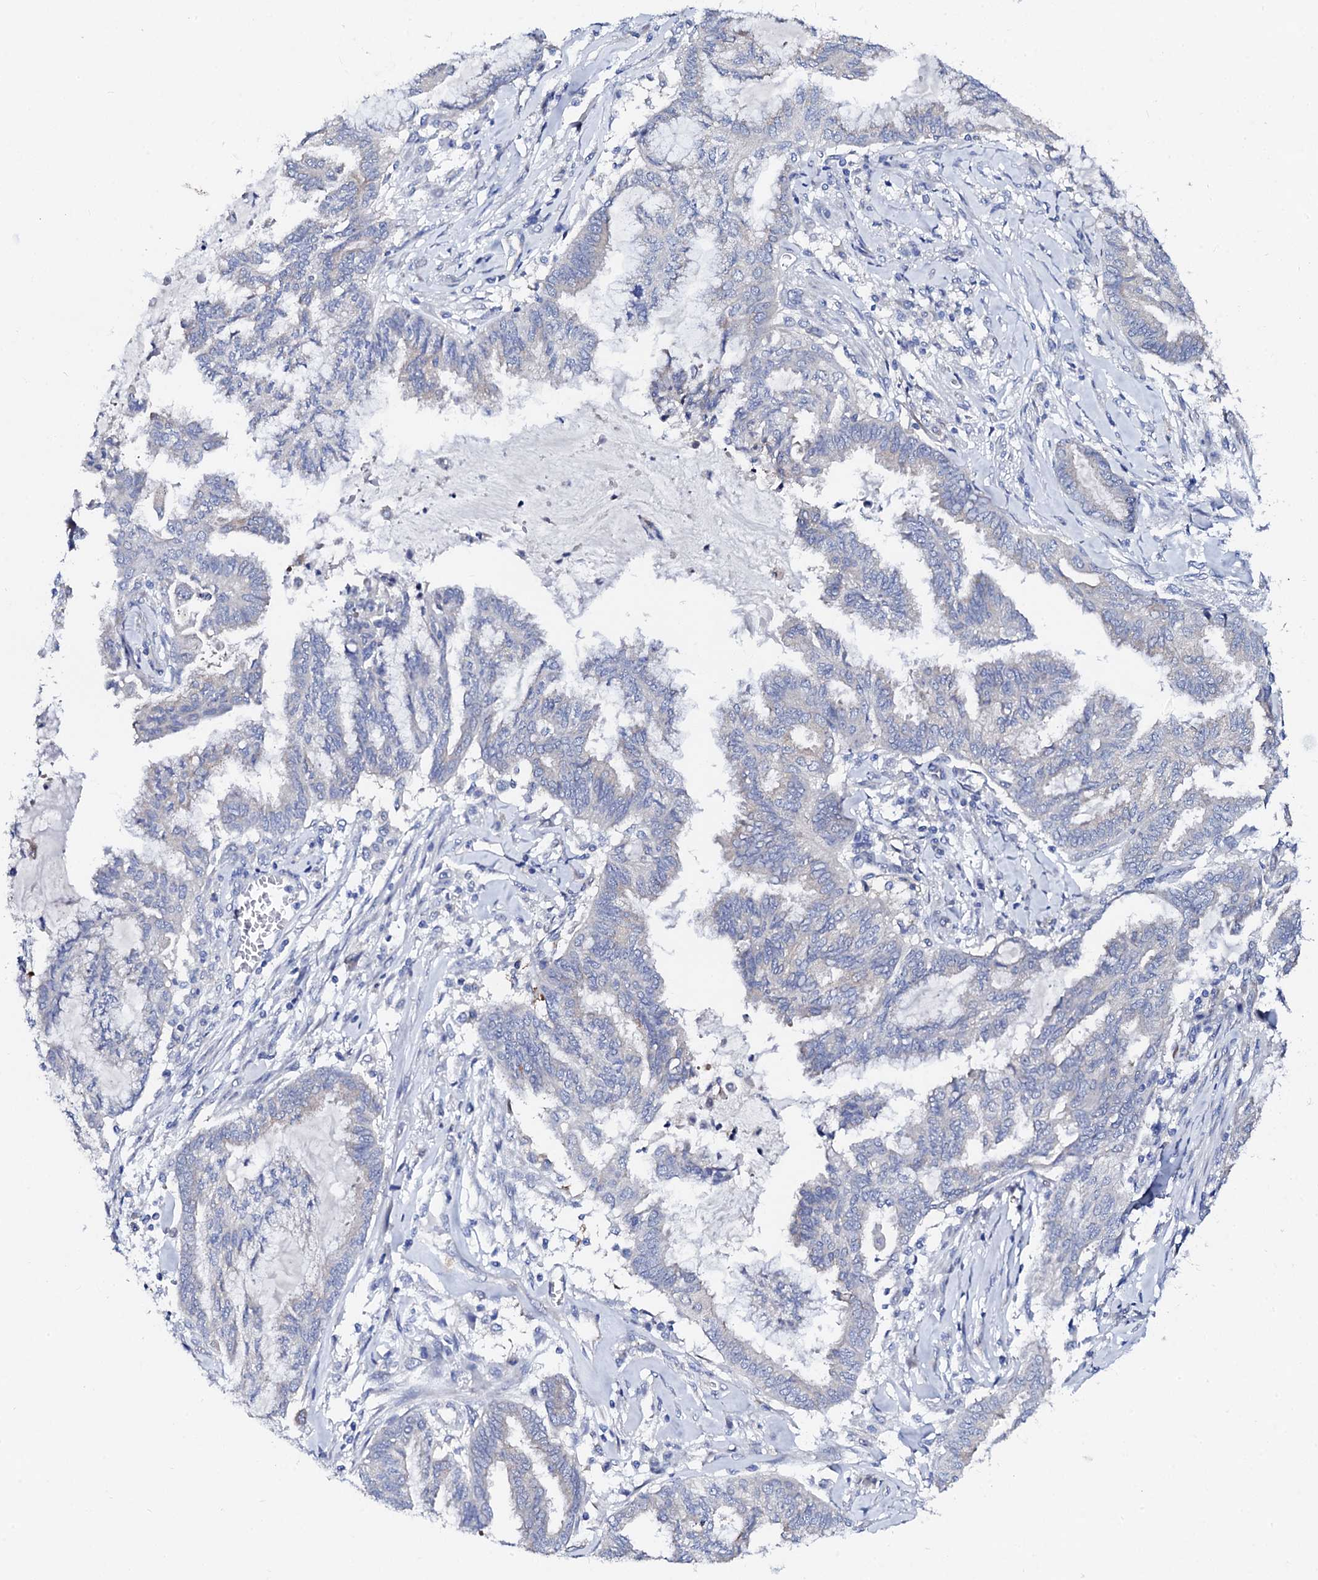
{"staining": {"intensity": "negative", "quantity": "none", "location": "none"}, "tissue": "endometrial cancer", "cell_type": "Tumor cells", "image_type": "cancer", "snomed": [{"axis": "morphology", "description": "Adenocarcinoma, NOS"}, {"axis": "topography", "description": "Endometrium"}], "caption": "Immunohistochemistry micrograph of neoplastic tissue: human endometrial cancer (adenocarcinoma) stained with DAB (3,3'-diaminobenzidine) reveals no significant protein positivity in tumor cells. (DAB immunohistochemistry with hematoxylin counter stain).", "gene": "TRDN", "patient": {"sex": "female", "age": 86}}